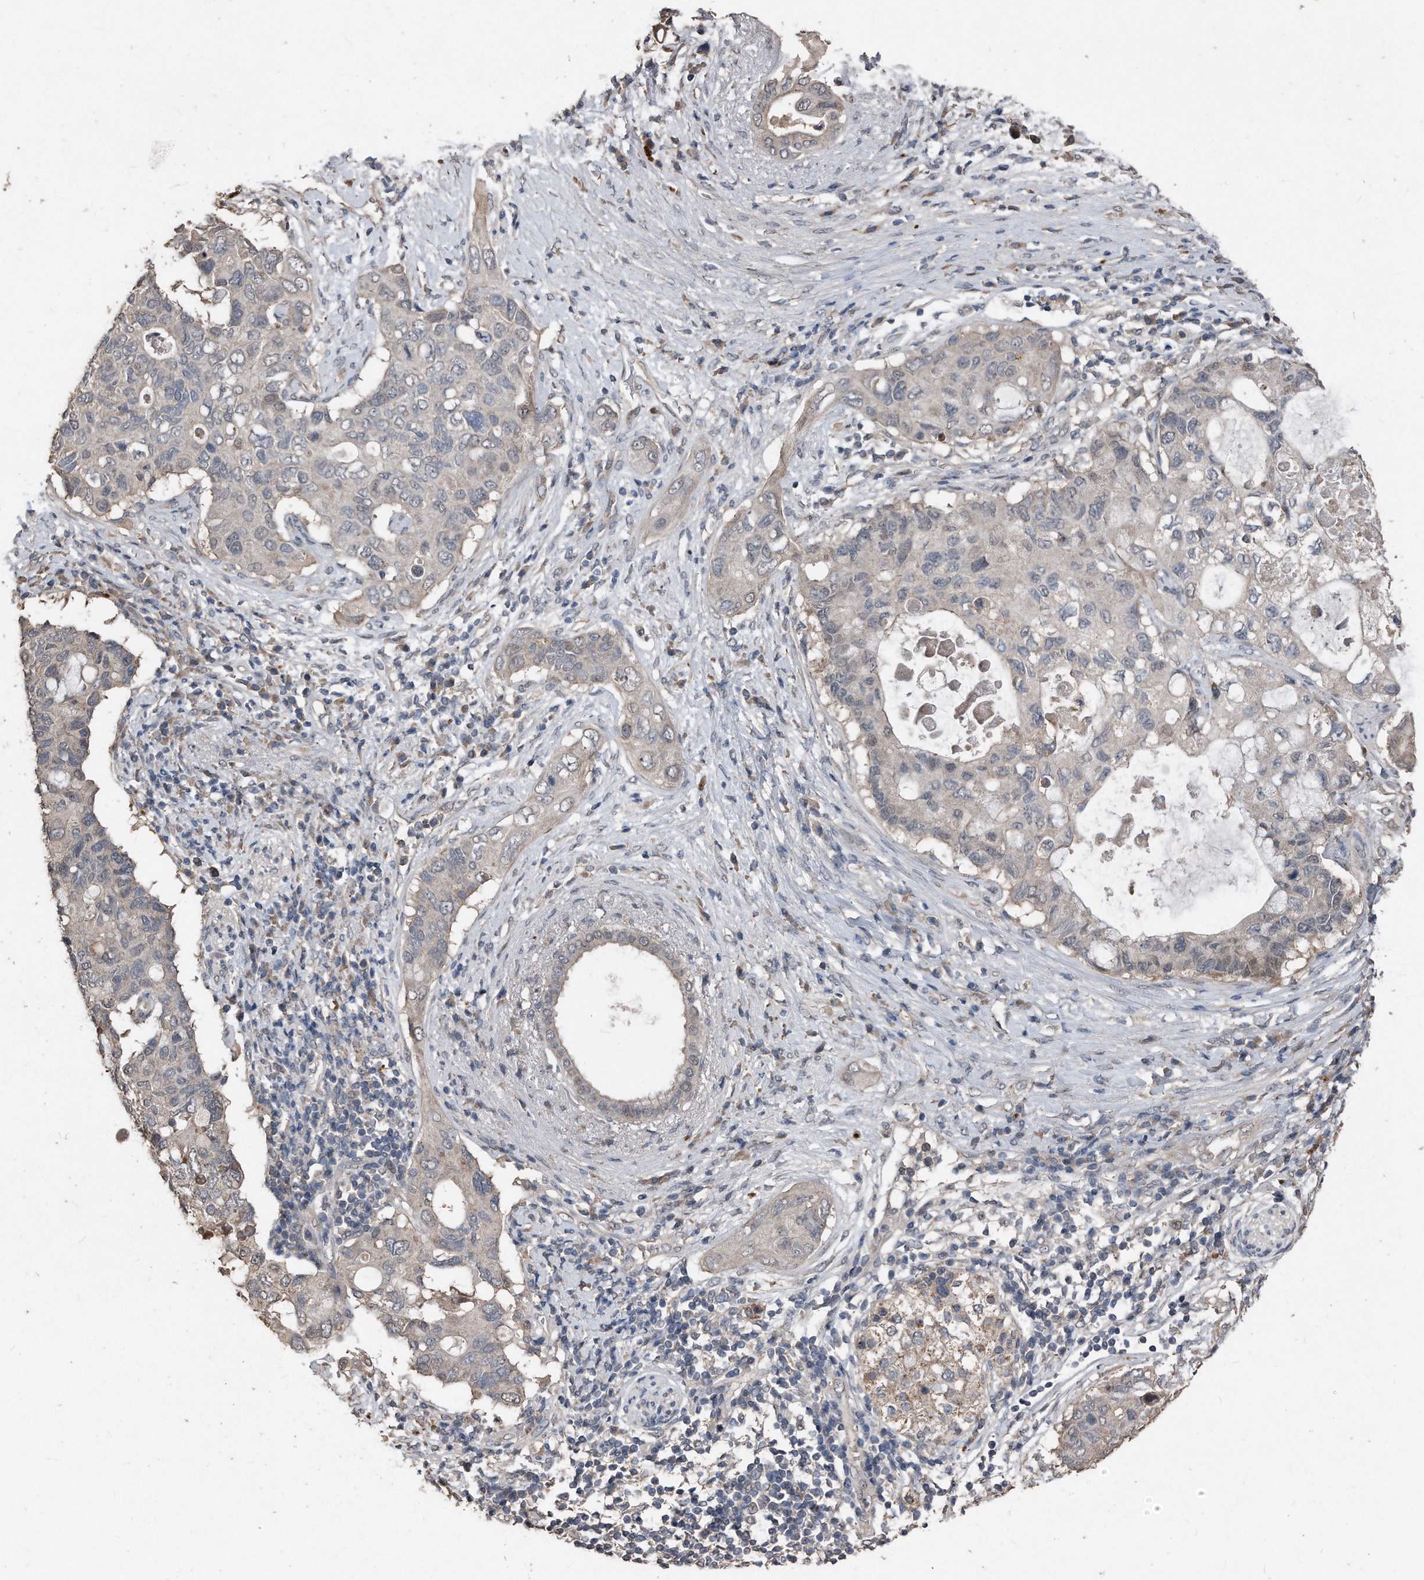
{"staining": {"intensity": "negative", "quantity": "none", "location": "none"}, "tissue": "pancreatic cancer", "cell_type": "Tumor cells", "image_type": "cancer", "snomed": [{"axis": "morphology", "description": "Adenocarcinoma, NOS"}, {"axis": "topography", "description": "Pancreas"}], "caption": "The image displays no significant positivity in tumor cells of adenocarcinoma (pancreatic).", "gene": "ANKRD10", "patient": {"sex": "female", "age": 56}}